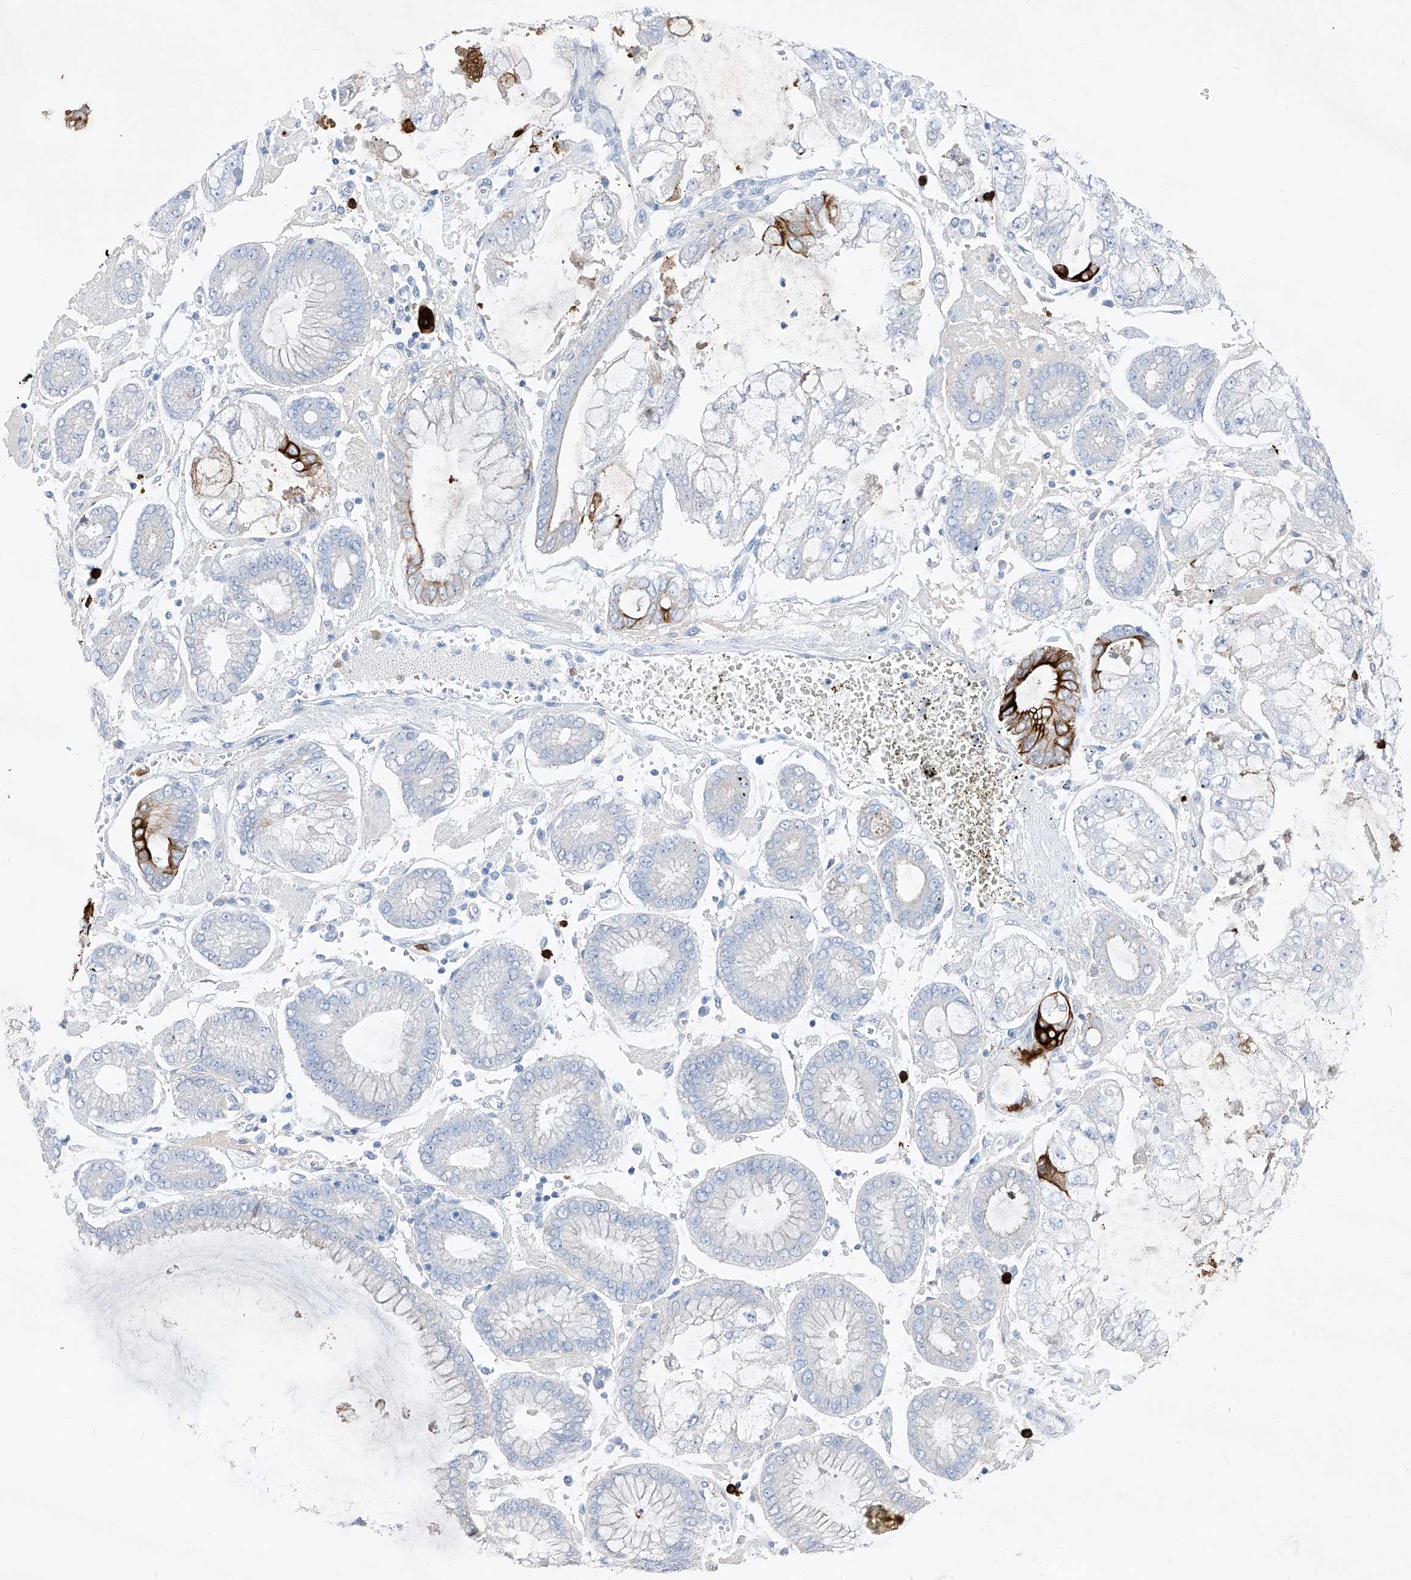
{"staining": {"intensity": "strong", "quantity": "<25%", "location": "cytoplasmic/membranous"}, "tissue": "stomach cancer", "cell_type": "Tumor cells", "image_type": "cancer", "snomed": [{"axis": "morphology", "description": "Adenocarcinoma, NOS"}, {"axis": "topography", "description": "Stomach"}], "caption": "This is an image of IHC staining of adenocarcinoma (stomach), which shows strong expression in the cytoplasmic/membranous of tumor cells.", "gene": "FRS3", "patient": {"sex": "male", "age": 76}}